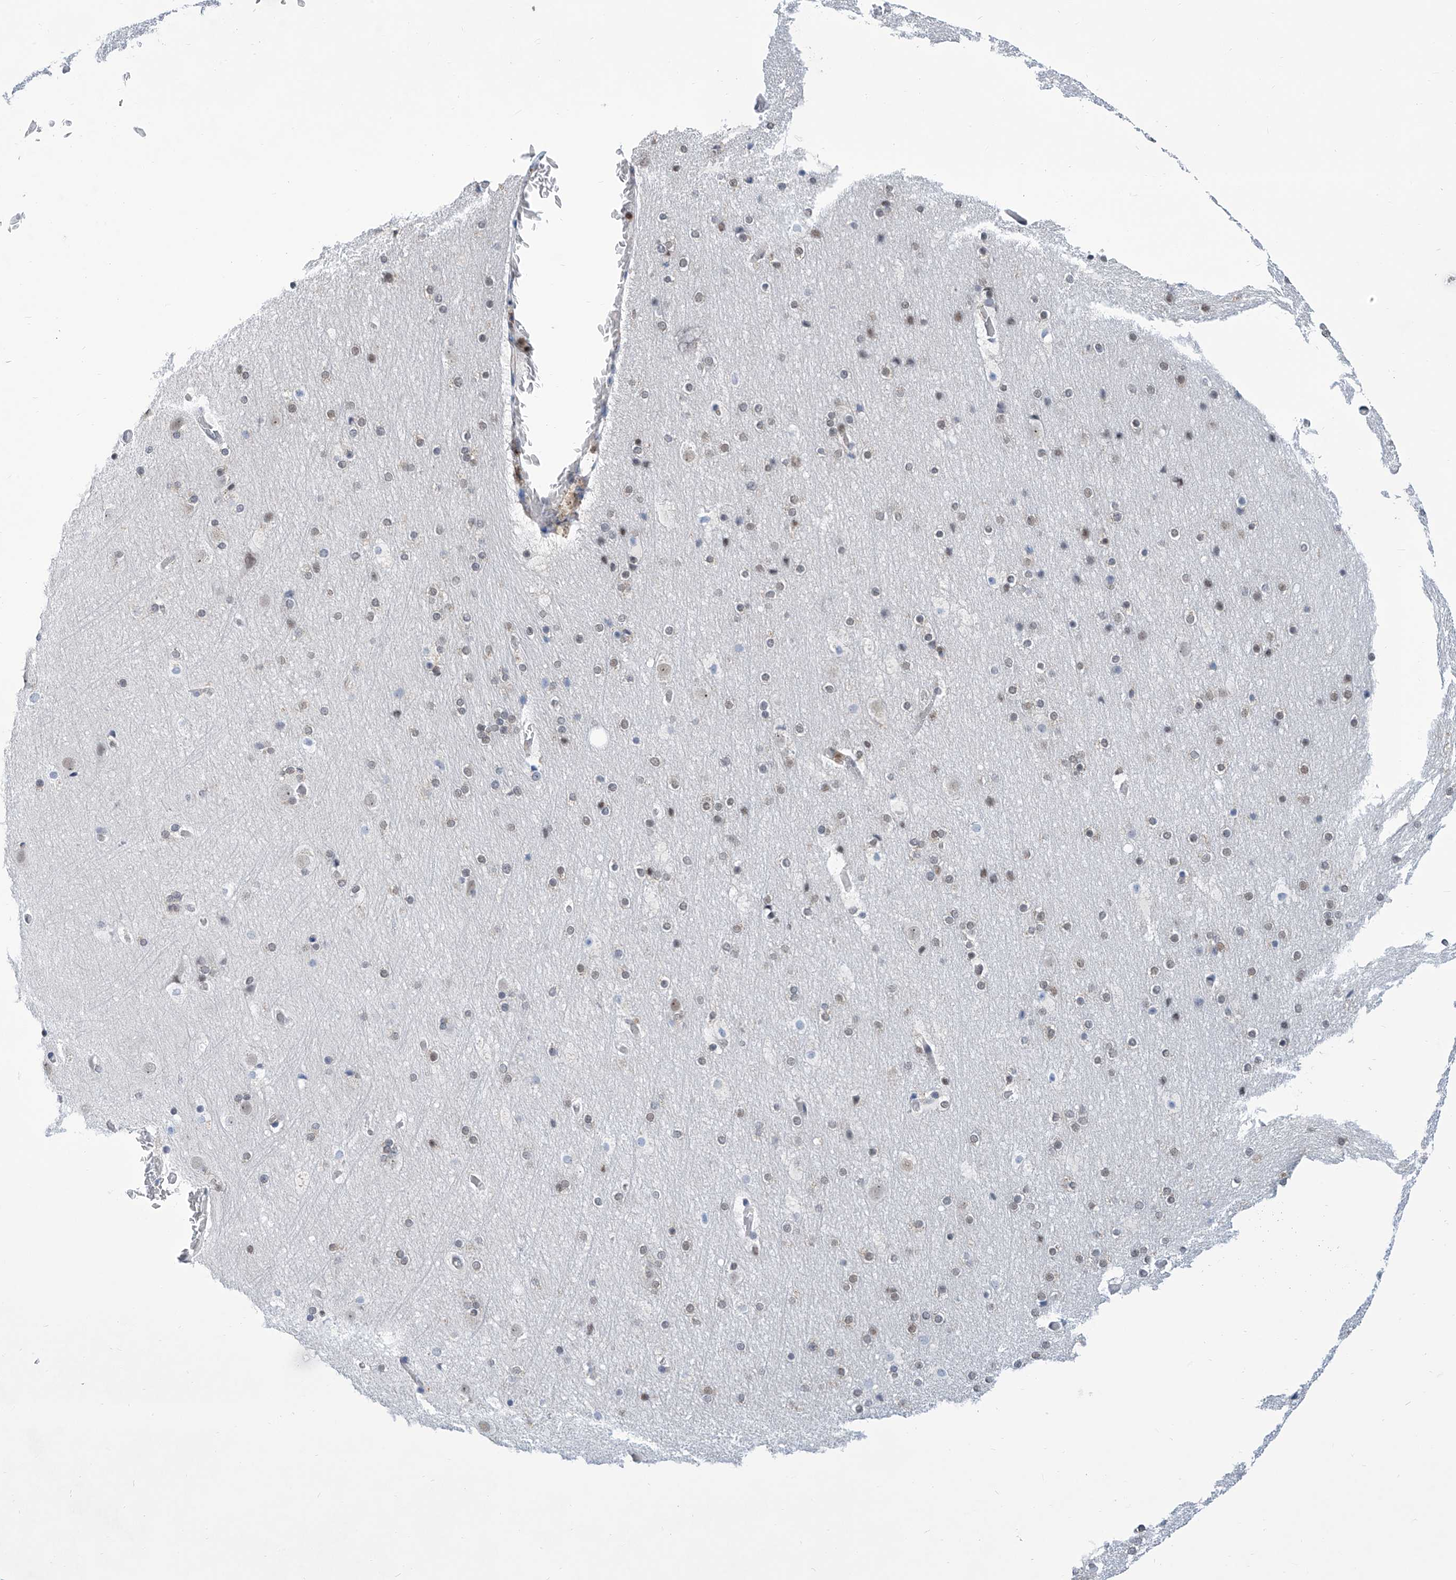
{"staining": {"intensity": "negative", "quantity": "none", "location": "none"}, "tissue": "cerebral cortex", "cell_type": "Endothelial cells", "image_type": "normal", "snomed": [{"axis": "morphology", "description": "Normal tissue, NOS"}, {"axis": "topography", "description": "Cerebral cortex"}], "caption": "The immunohistochemistry (IHC) histopathology image has no significant positivity in endothelial cells of cerebral cortex.", "gene": "SREBF2", "patient": {"sex": "male", "age": 57}}